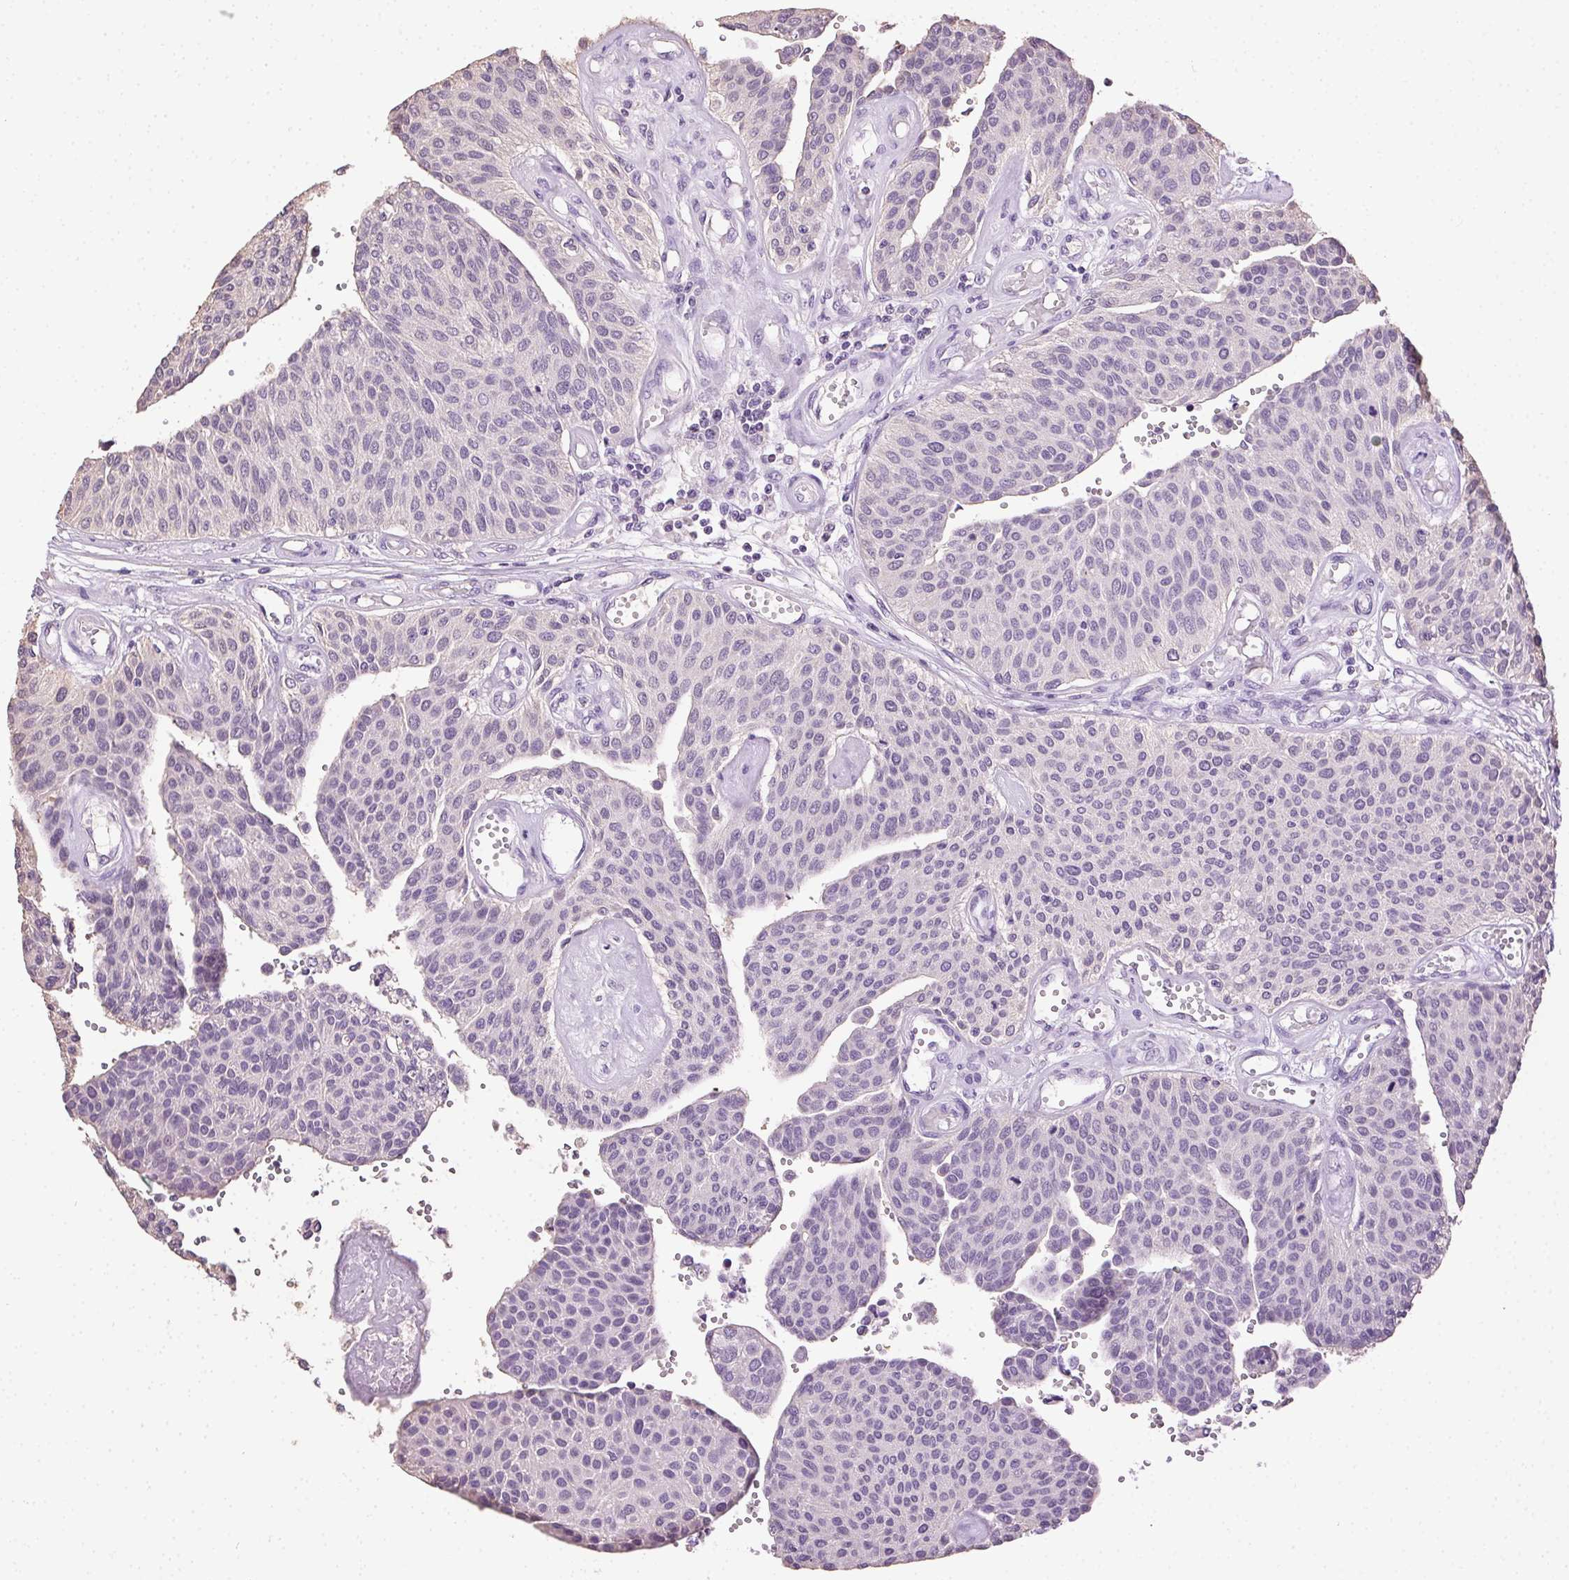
{"staining": {"intensity": "negative", "quantity": "none", "location": "none"}, "tissue": "urothelial cancer", "cell_type": "Tumor cells", "image_type": "cancer", "snomed": [{"axis": "morphology", "description": "Urothelial carcinoma, NOS"}, {"axis": "topography", "description": "Urinary bladder"}], "caption": "Transitional cell carcinoma was stained to show a protein in brown. There is no significant staining in tumor cells.", "gene": "SYCE2", "patient": {"sex": "male", "age": 55}}